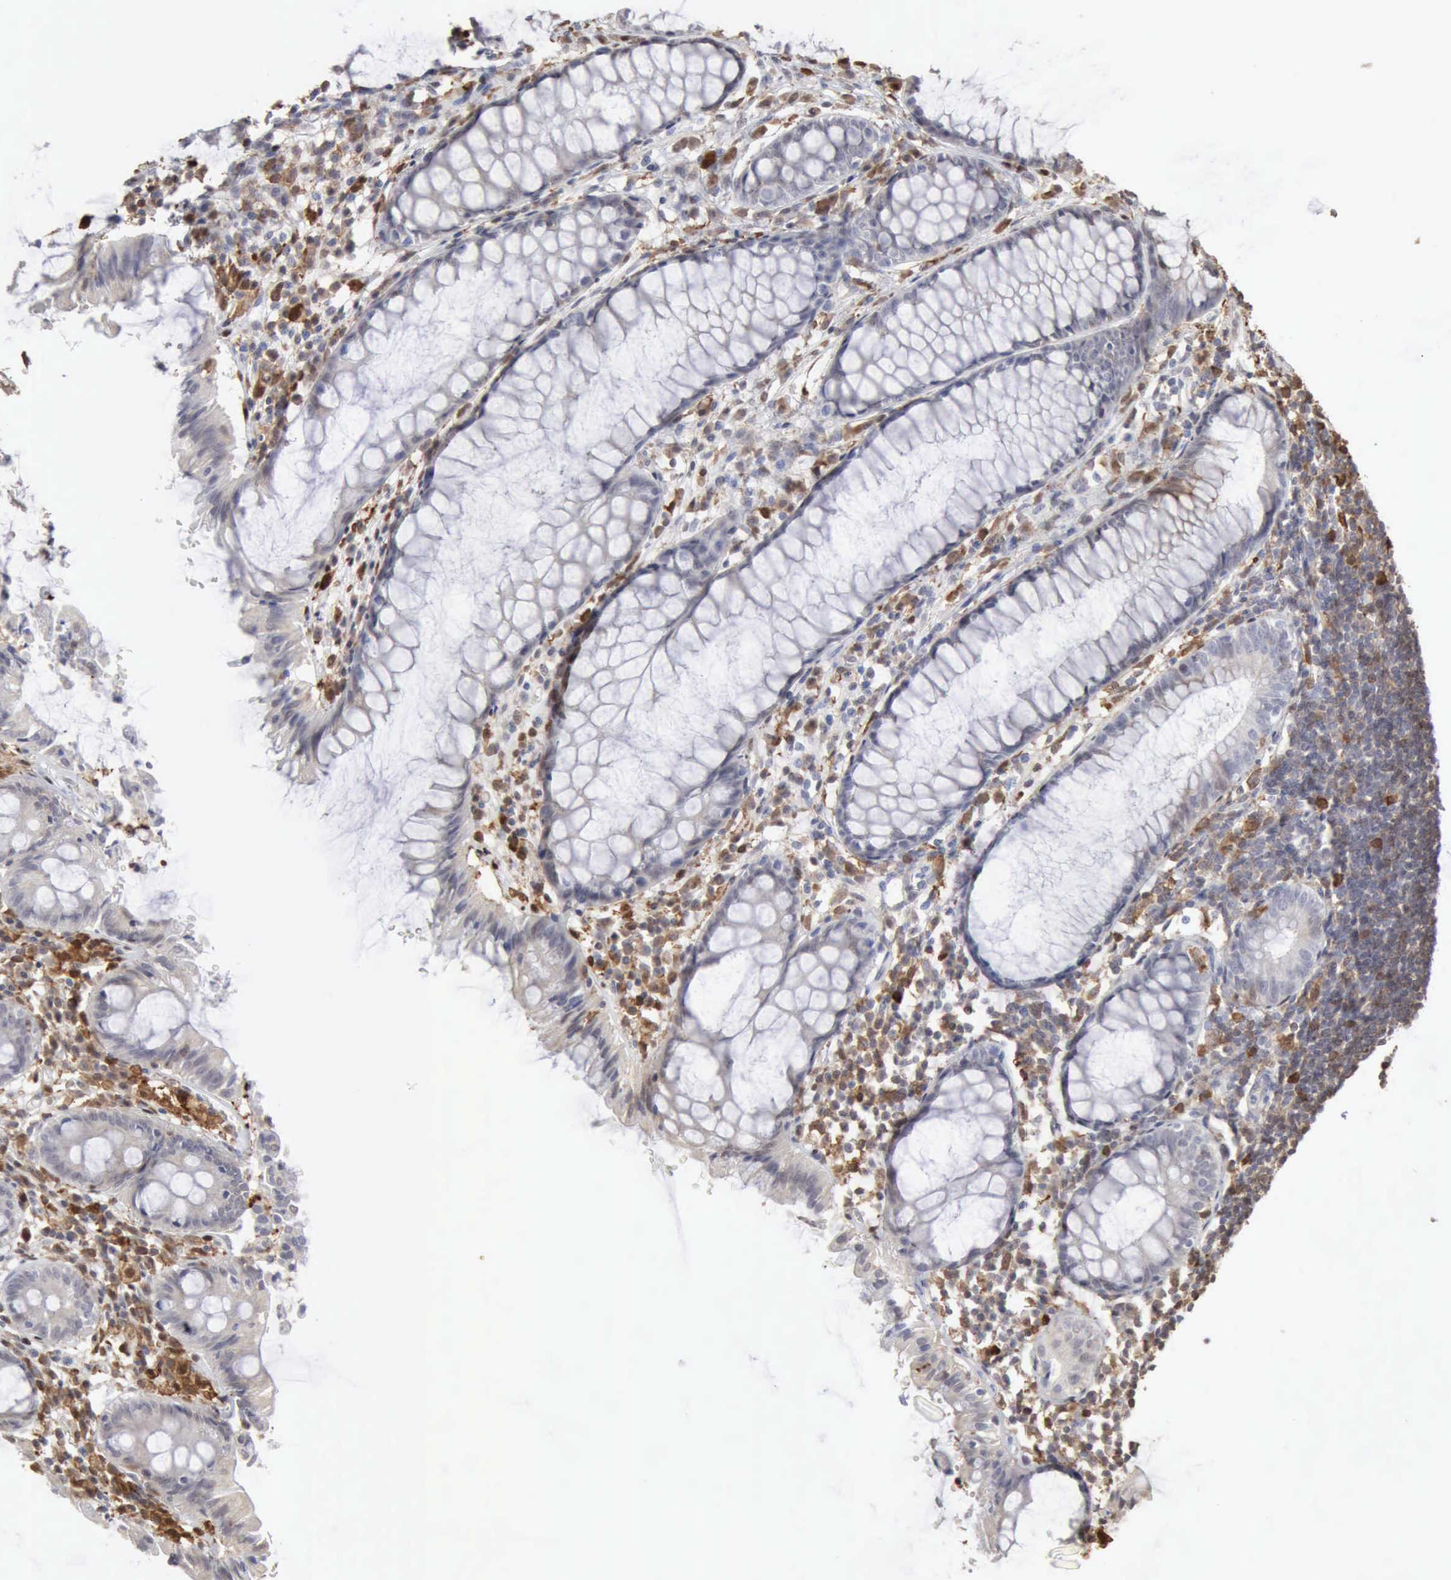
{"staining": {"intensity": "negative", "quantity": "none", "location": "none"}, "tissue": "rectum", "cell_type": "Glandular cells", "image_type": "normal", "snomed": [{"axis": "morphology", "description": "Normal tissue, NOS"}, {"axis": "topography", "description": "Rectum"}], "caption": "IHC histopathology image of normal rectum stained for a protein (brown), which displays no staining in glandular cells.", "gene": "STAT1", "patient": {"sex": "female", "age": 66}}